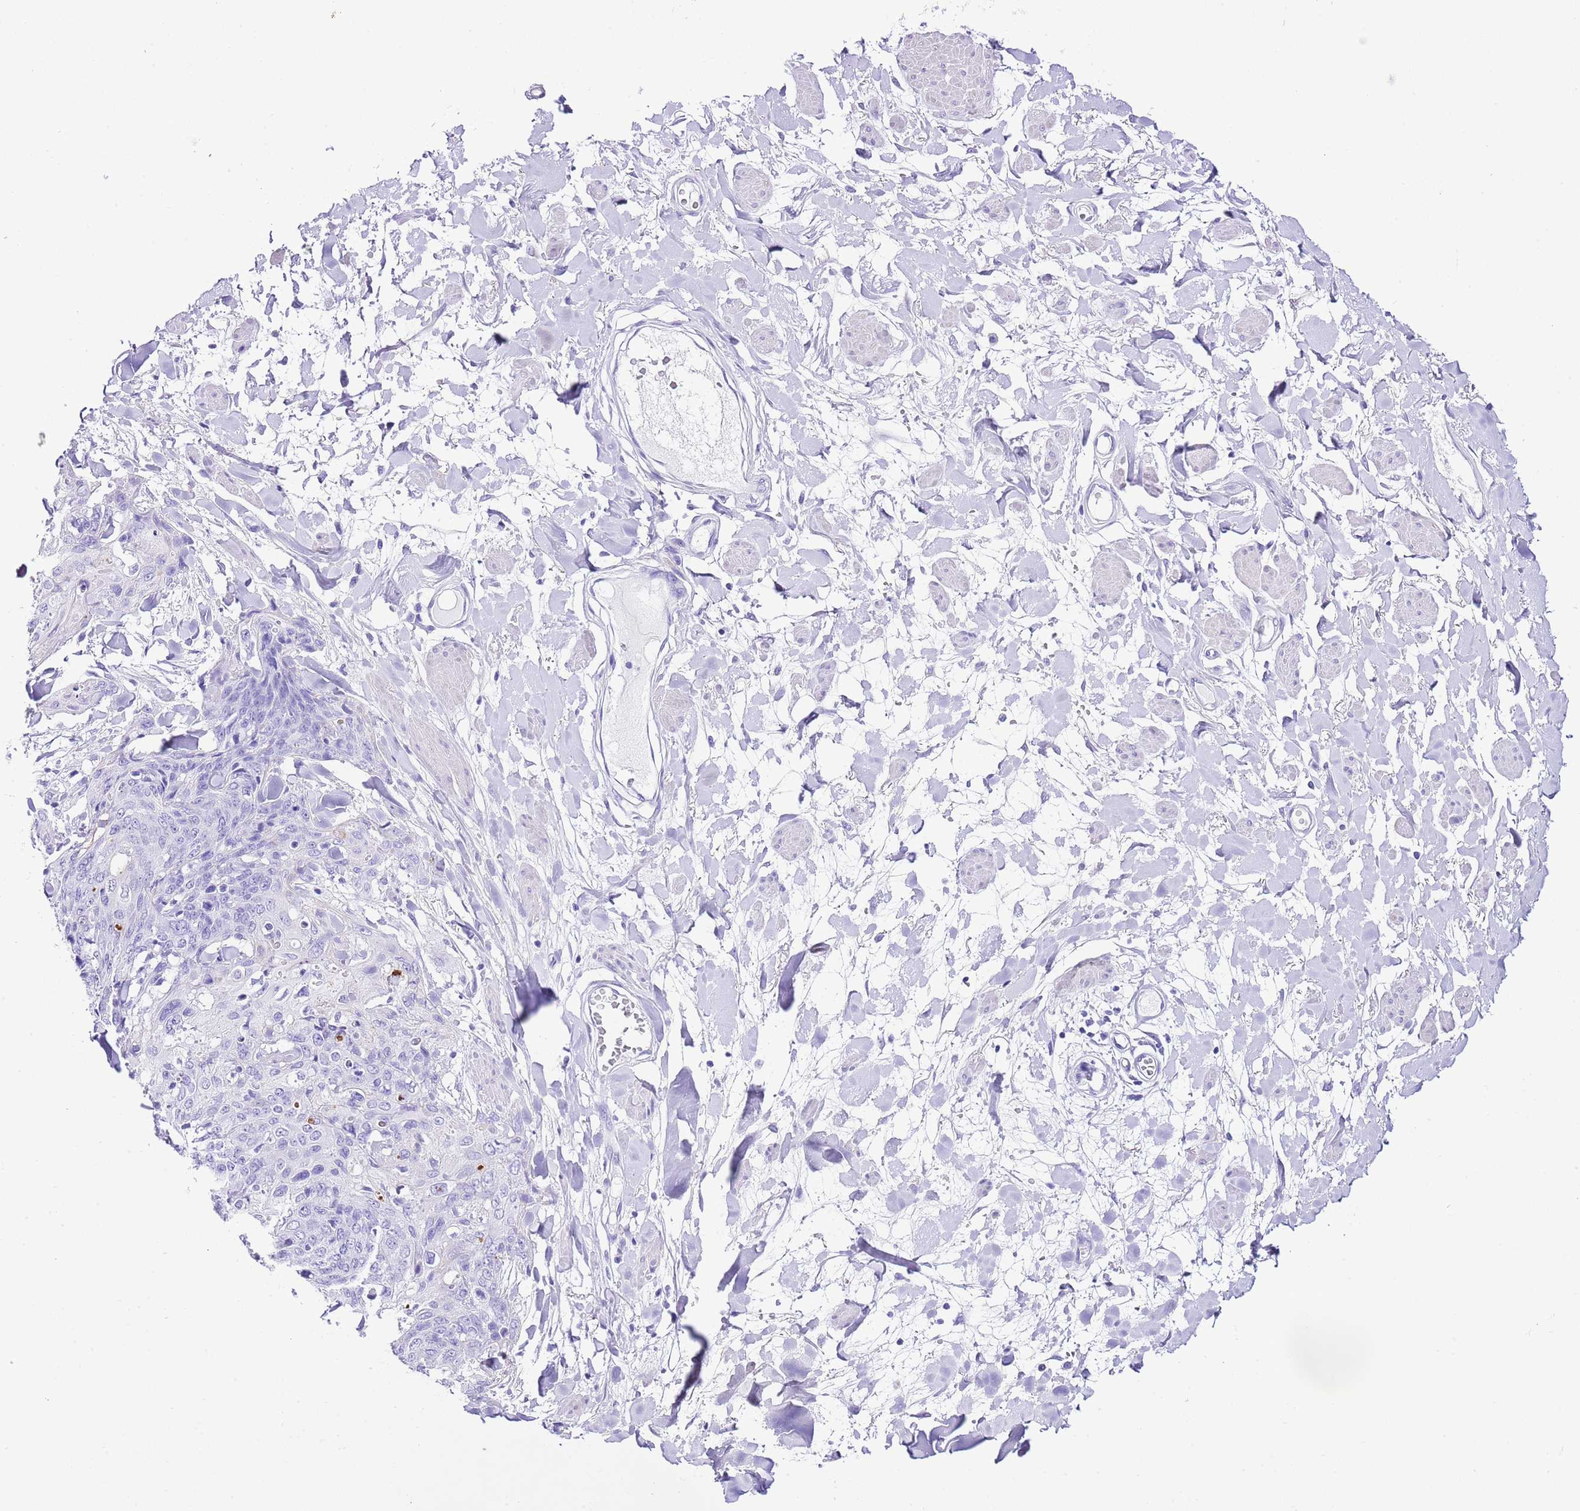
{"staining": {"intensity": "negative", "quantity": "none", "location": "none"}, "tissue": "skin cancer", "cell_type": "Tumor cells", "image_type": "cancer", "snomed": [{"axis": "morphology", "description": "Squamous cell carcinoma, NOS"}, {"axis": "topography", "description": "Skin"}, {"axis": "topography", "description": "Vulva"}], "caption": "Tumor cells show no significant expression in skin squamous cell carcinoma.", "gene": "KCNC1", "patient": {"sex": "female", "age": 85}}